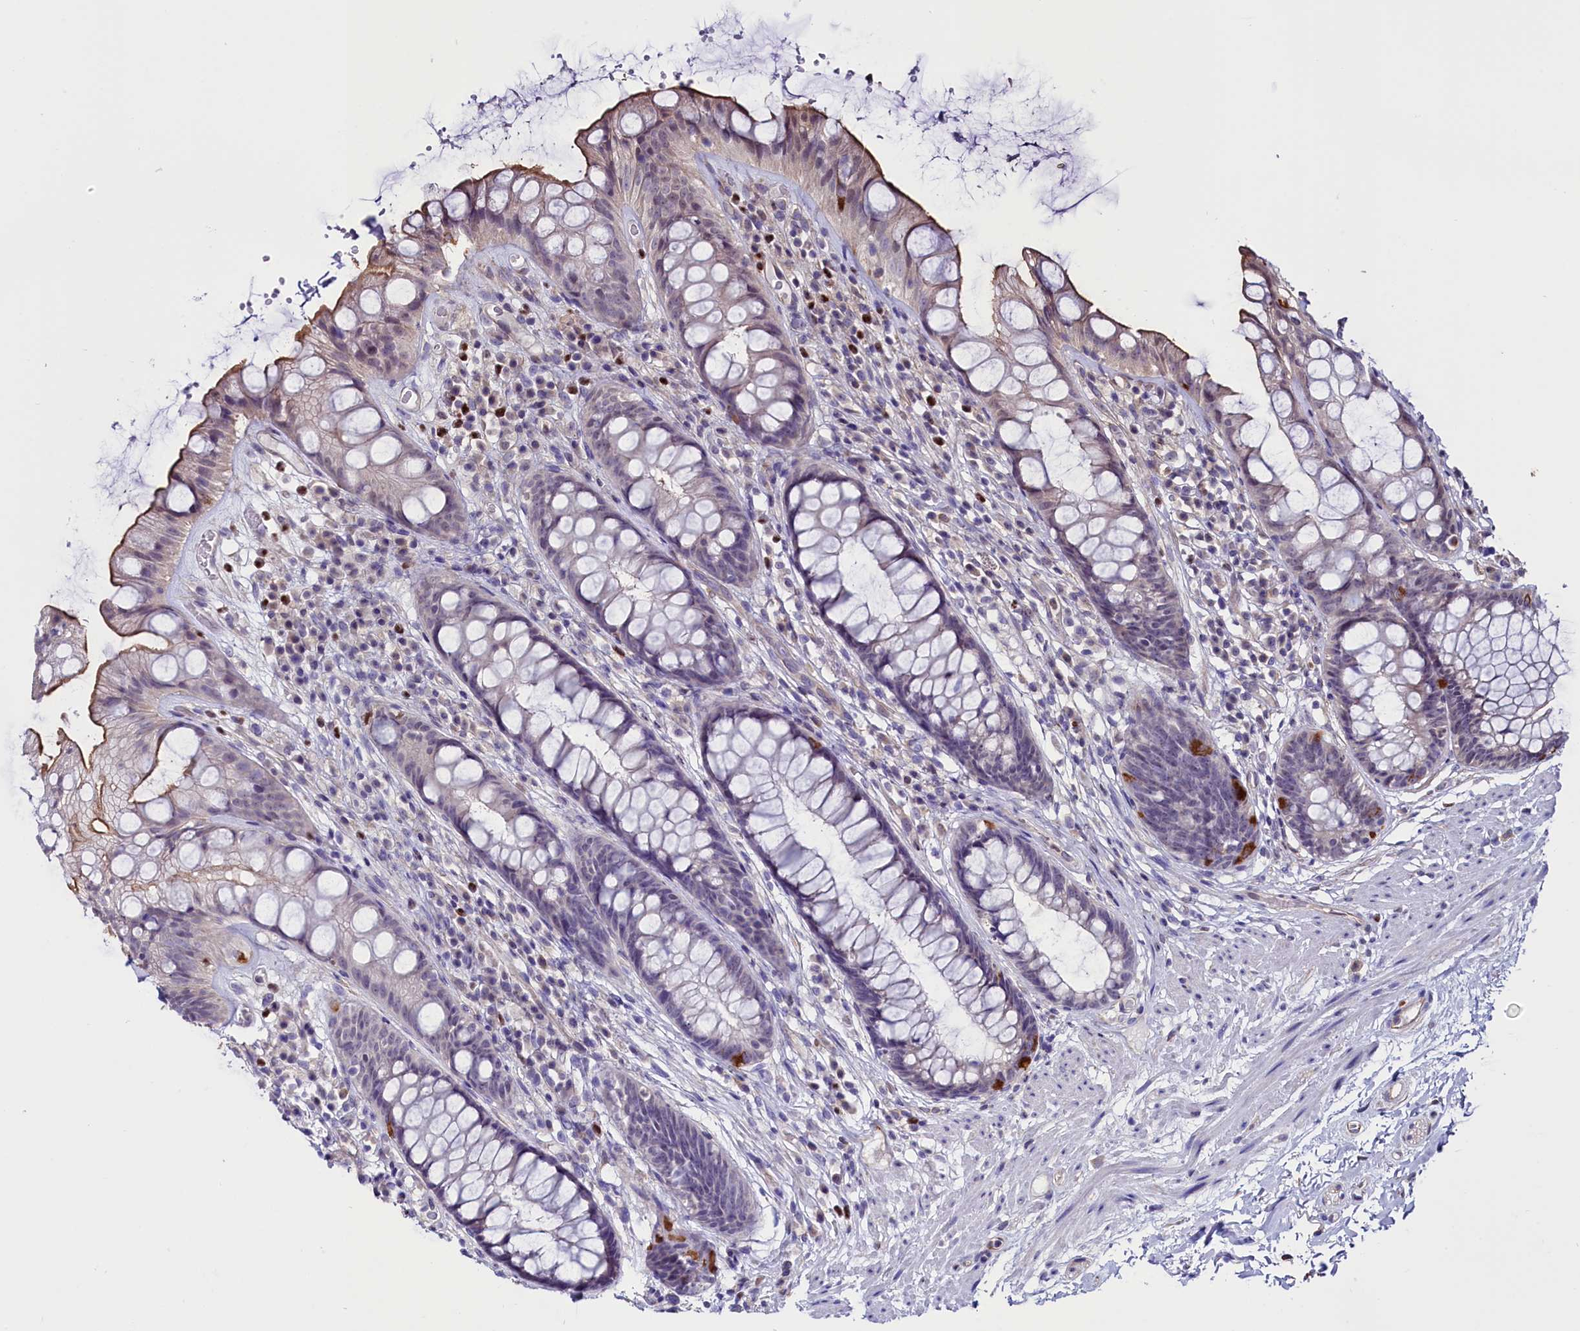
{"staining": {"intensity": "moderate", "quantity": "<25%", "location": "cytoplasmic/membranous"}, "tissue": "rectum", "cell_type": "Glandular cells", "image_type": "normal", "snomed": [{"axis": "morphology", "description": "Normal tissue, NOS"}, {"axis": "topography", "description": "Rectum"}], "caption": "IHC image of benign rectum: human rectum stained using immunohistochemistry displays low levels of moderate protein expression localized specifically in the cytoplasmic/membranous of glandular cells, appearing as a cytoplasmic/membranous brown color.", "gene": "PDILT", "patient": {"sex": "male", "age": 74}}